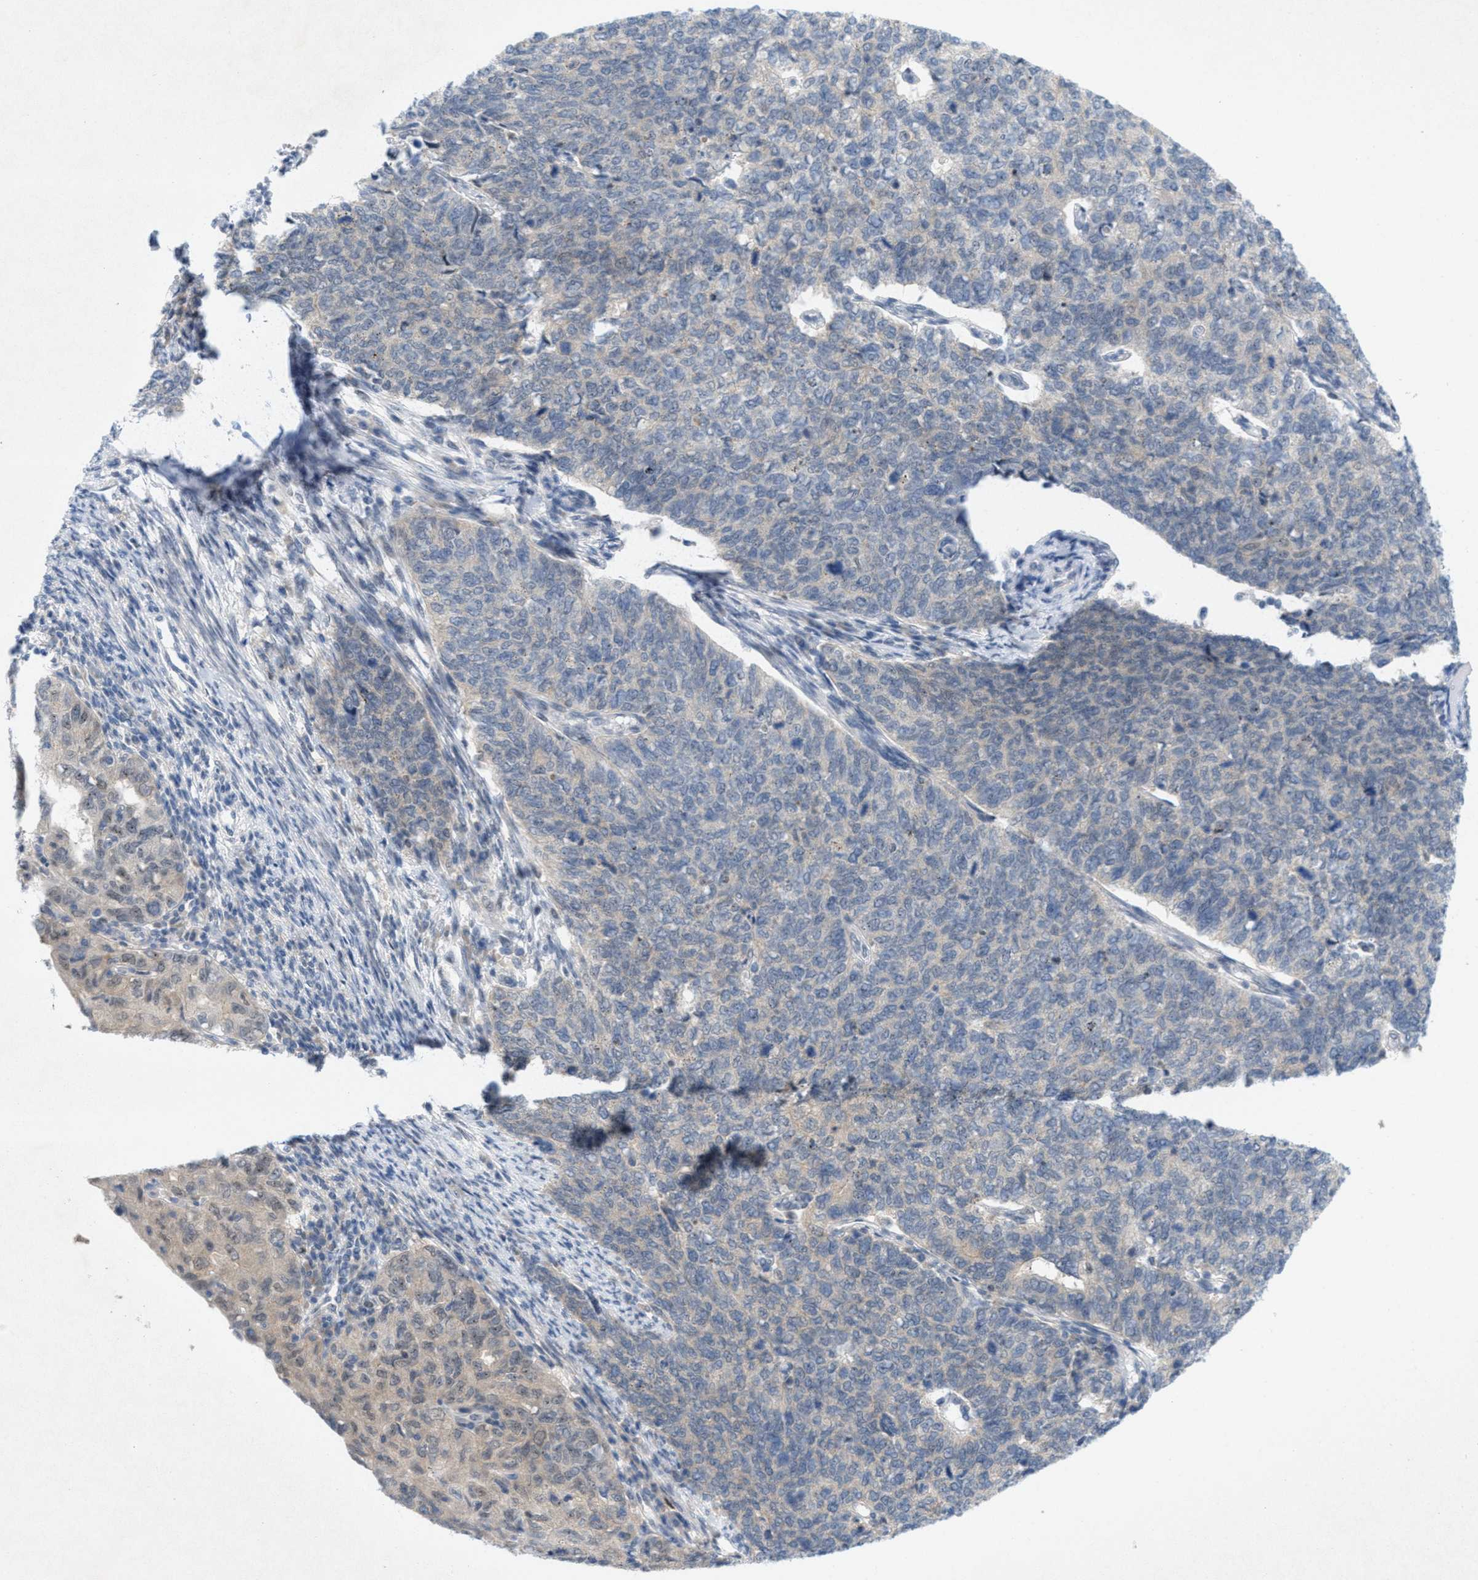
{"staining": {"intensity": "negative", "quantity": "none", "location": "none"}, "tissue": "cervical cancer", "cell_type": "Tumor cells", "image_type": "cancer", "snomed": [{"axis": "morphology", "description": "Squamous cell carcinoma, NOS"}, {"axis": "topography", "description": "Cervix"}], "caption": "Tumor cells are negative for brown protein staining in cervical cancer.", "gene": "WIPI2", "patient": {"sex": "female", "age": 63}}